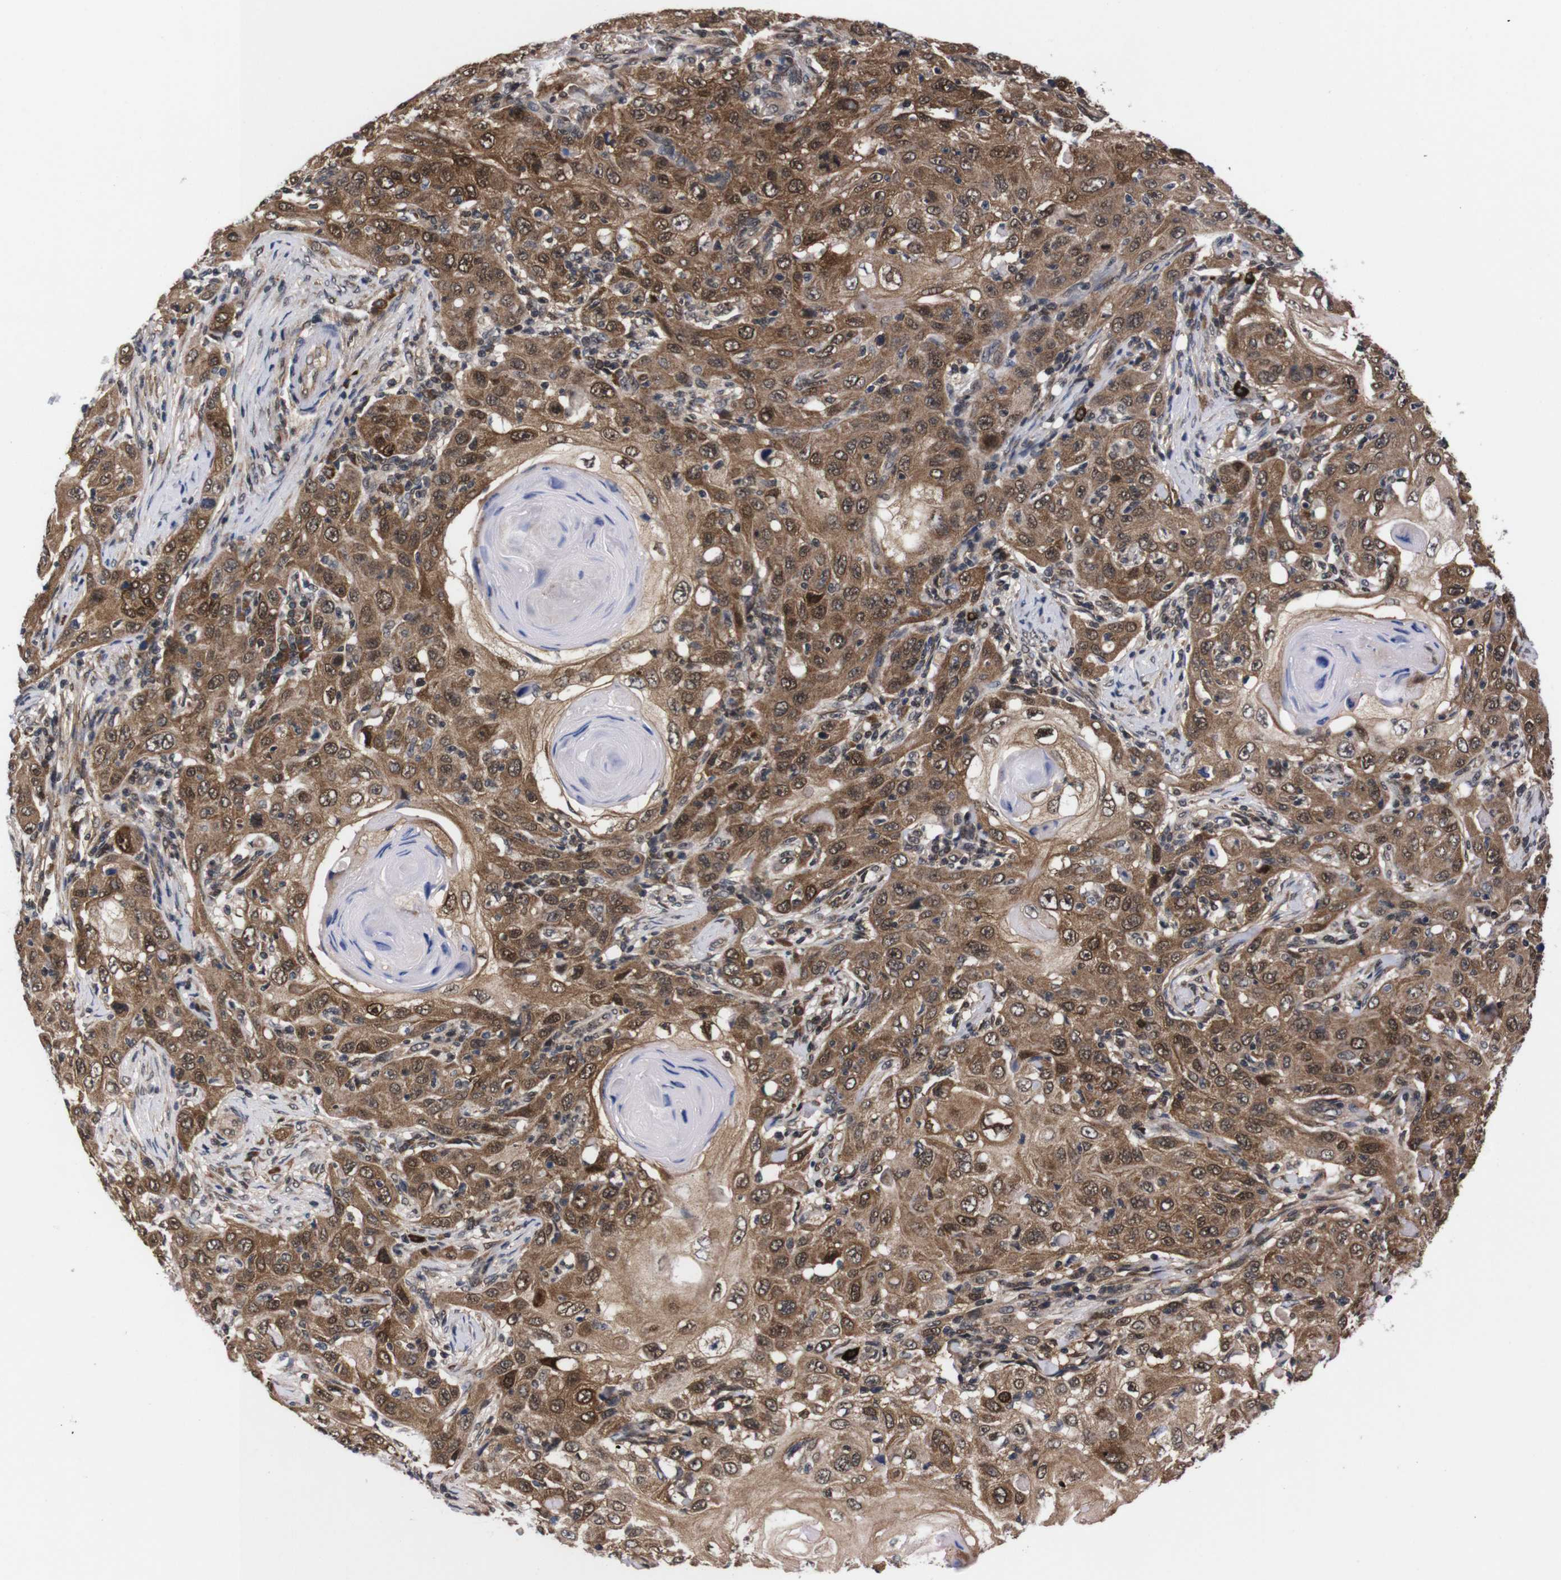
{"staining": {"intensity": "moderate", "quantity": ">75%", "location": "cytoplasmic/membranous,nuclear"}, "tissue": "skin cancer", "cell_type": "Tumor cells", "image_type": "cancer", "snomed": [{"axis": "morphology", "description": "Squamous cell carcinoma, NOS"}, {"axis": "topography", "description": "Skin"}], "caption": "IHC (DAB) staining of human skin squamous cell carcinoma displays moderate cytoplasmic/membranous and nuclear protein positivity in about >75% of tumor cells.", "gene": "UBQLN2", "patient": {"sex": "female", "age": 88}}